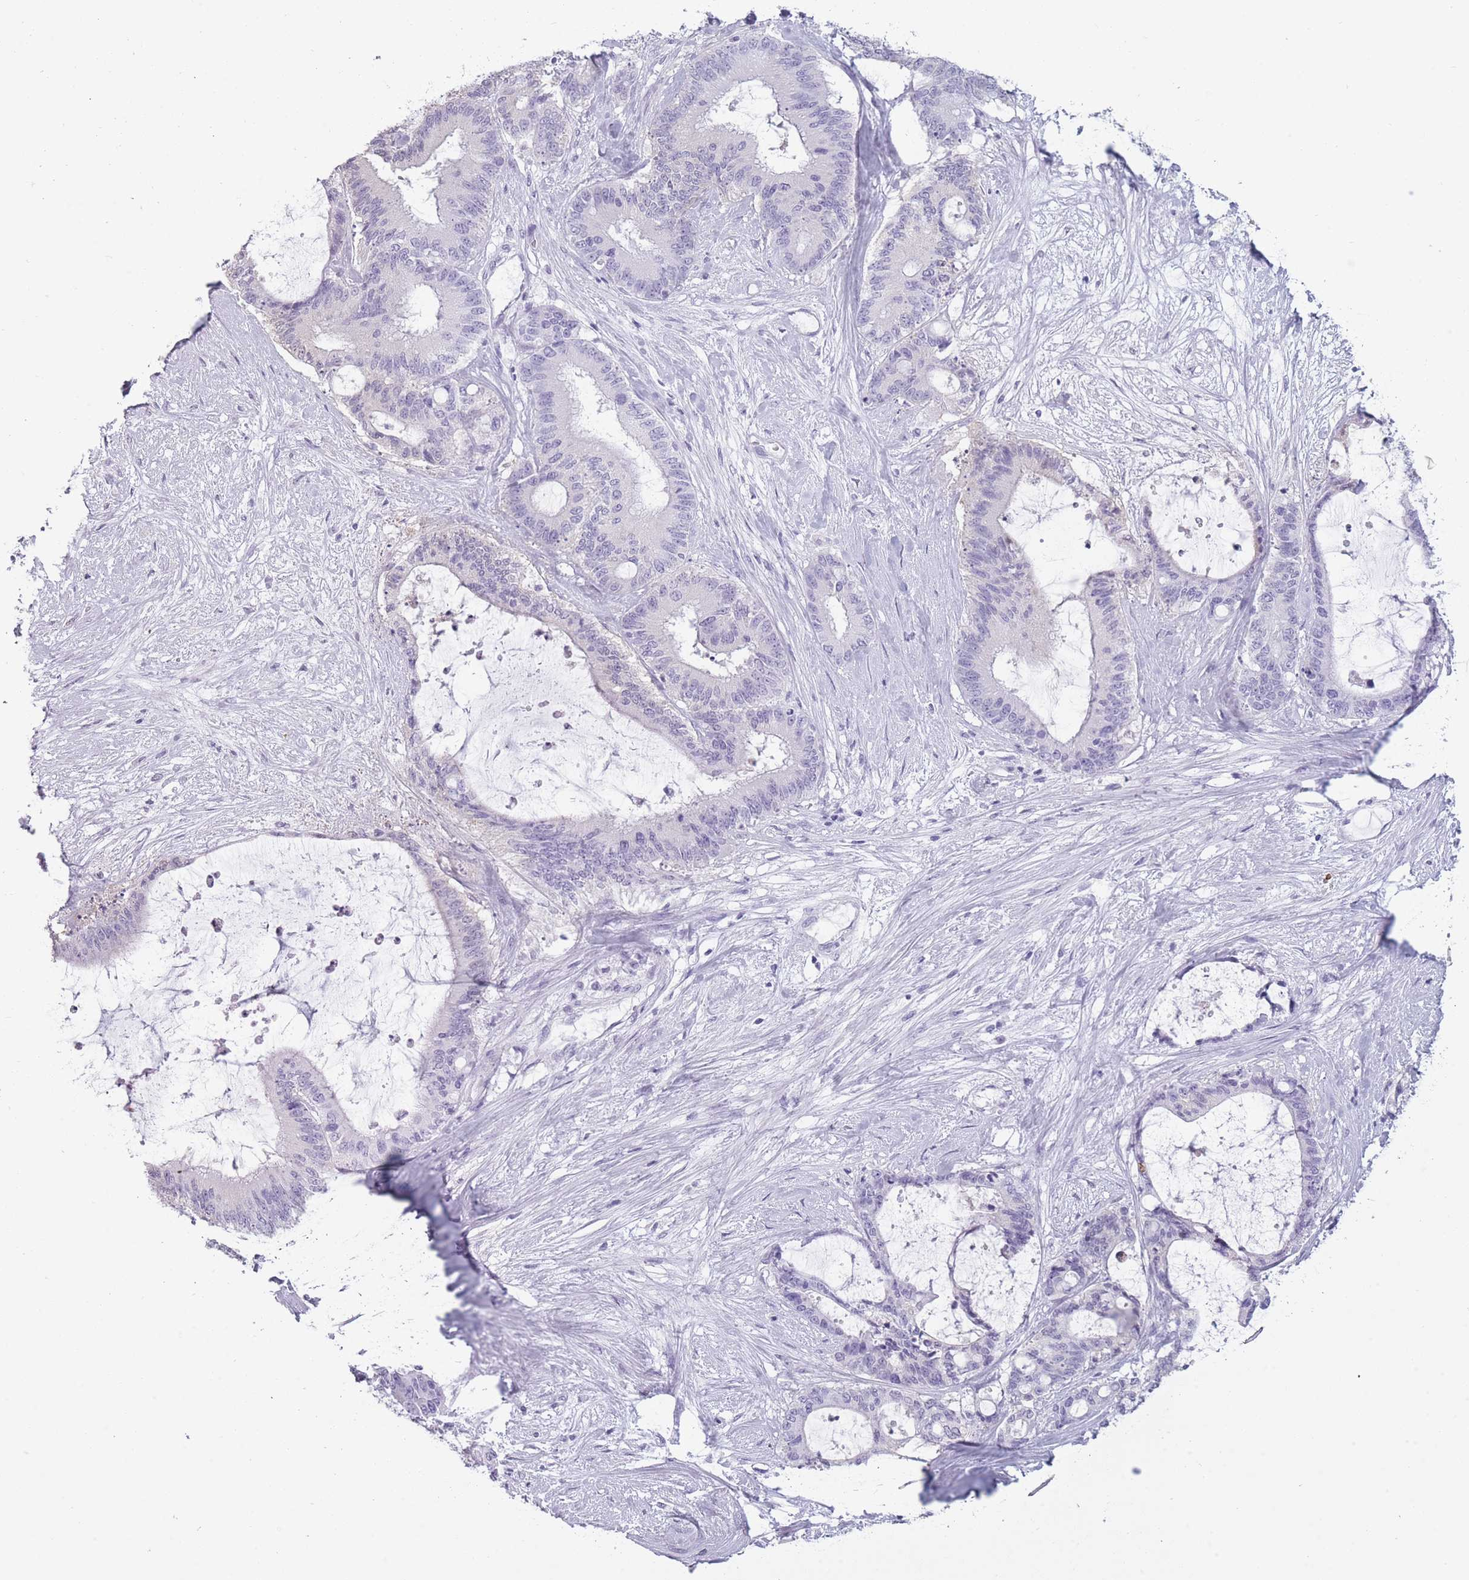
{"staining": {"intensity": "negative", "quantity": "none", "location": "none"}, "tissue": "liver cancer", "cell_type": "Tumor cells", "image_type": "cancer", "snomed": [{"axis": "morphology", "description": "Normal tissue, NOS"}, {"axis": "morphology", "description": "Cholangiocarcinoma"}, {"axis": "topography", "description": "Liver"}, {"axis": "topography", "description": "Peripheral nerve tissue"}], "caption": "Tumor cells are negative for protein expression in human cholangiocarcinoma (liver).", "gene": "OR7C1", "patient": {"sex": "female", "age": 73}}